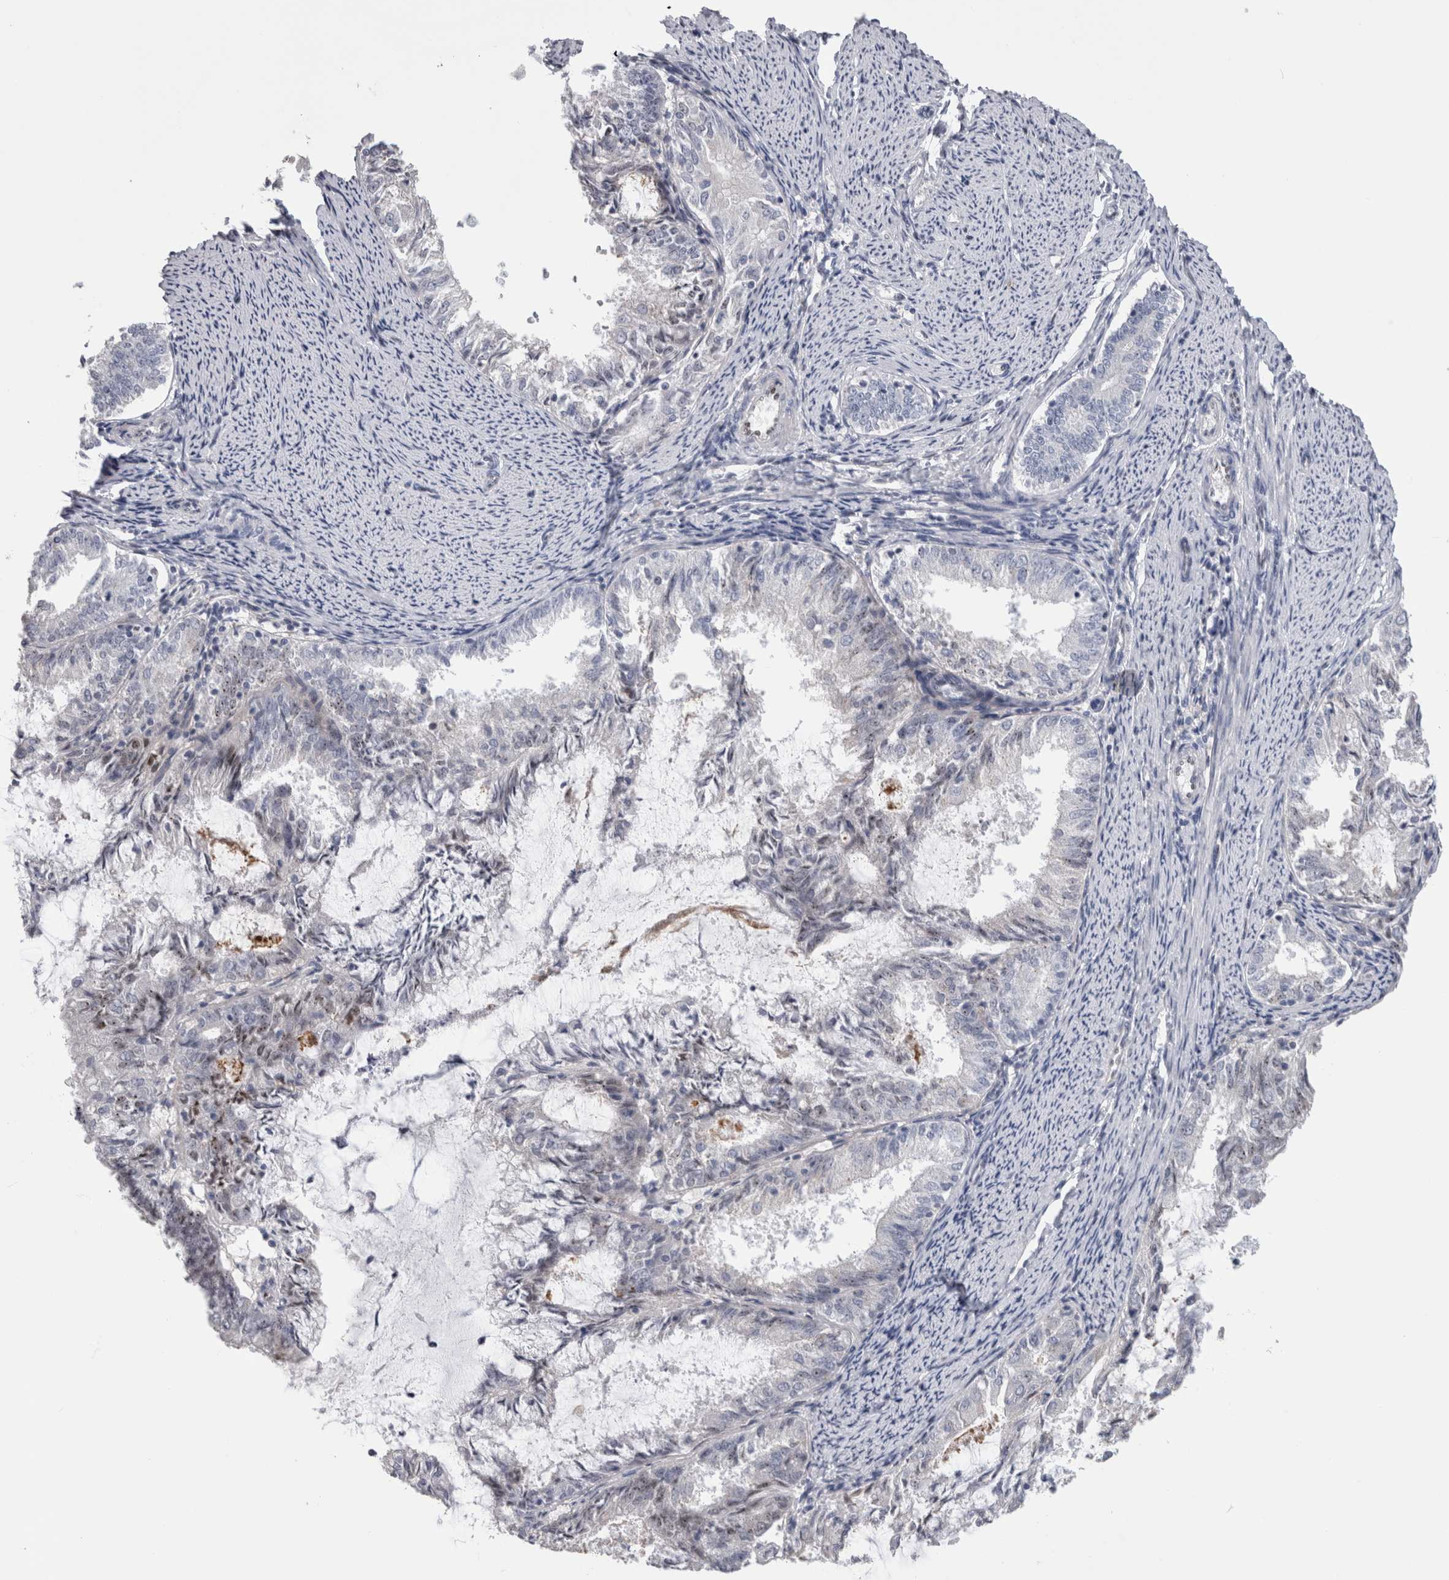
{"staining": {"intensity": "negative", "quantity": "none", "location": "none"}, "tissue": "endometrial cancer", "cell_type": "Tumor cells", "image_type": "cancer", "snomed": [{"axis": "morphology", "description": "Adenocarcinoma, NOS"}, {"axis": "topography", "description": "Endometrium"}], "caption": "Protein analysis of adenocarcinoma (endometrial) displays no significant staining in tumor cells.", "gene": "IL33", "patient": {"sex": "female", "age": 57}}